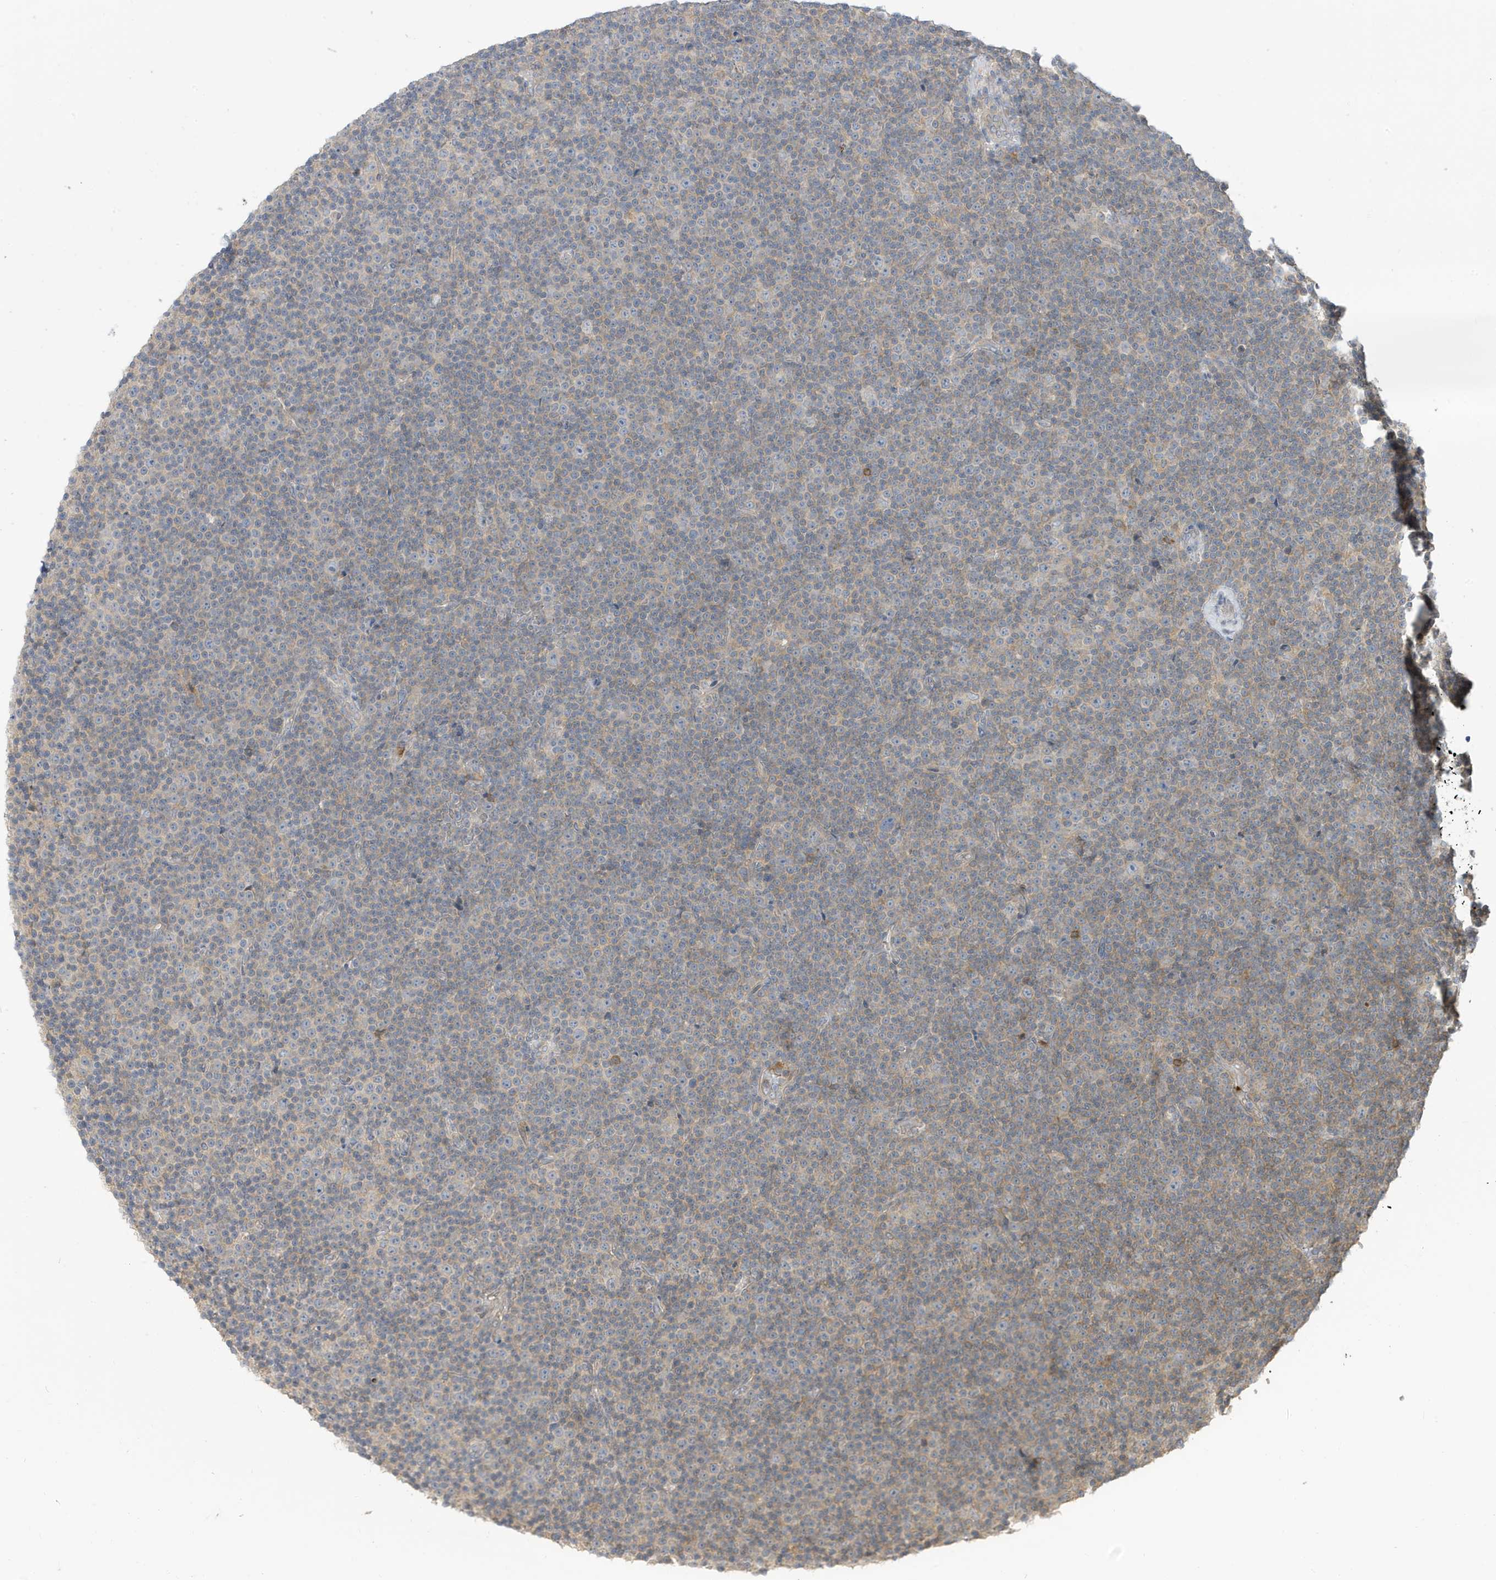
{"staining": {"intensity": "negative", "quantity": "none", "location": "none"}, "tissue": "lymphoma", "cell_type": "Tumor cells", "image_type": "cancer", "snomed": [{"axis": "morphology", "description": "Malignant lymphoma, non-Hodgkin's type, Low grade"}, {"axis": "topography", "description": "Lymph node"}], "caption": "An IHC micrograph of low-grade malignant lymphoma, non-Hodgkin's type is shown. There is no staining in tumor cells of low-grade malignant lymphoma, non-Hodgkin's type.", "gene": "TAB3", "patient": {"sex": "female", "age": 67}}